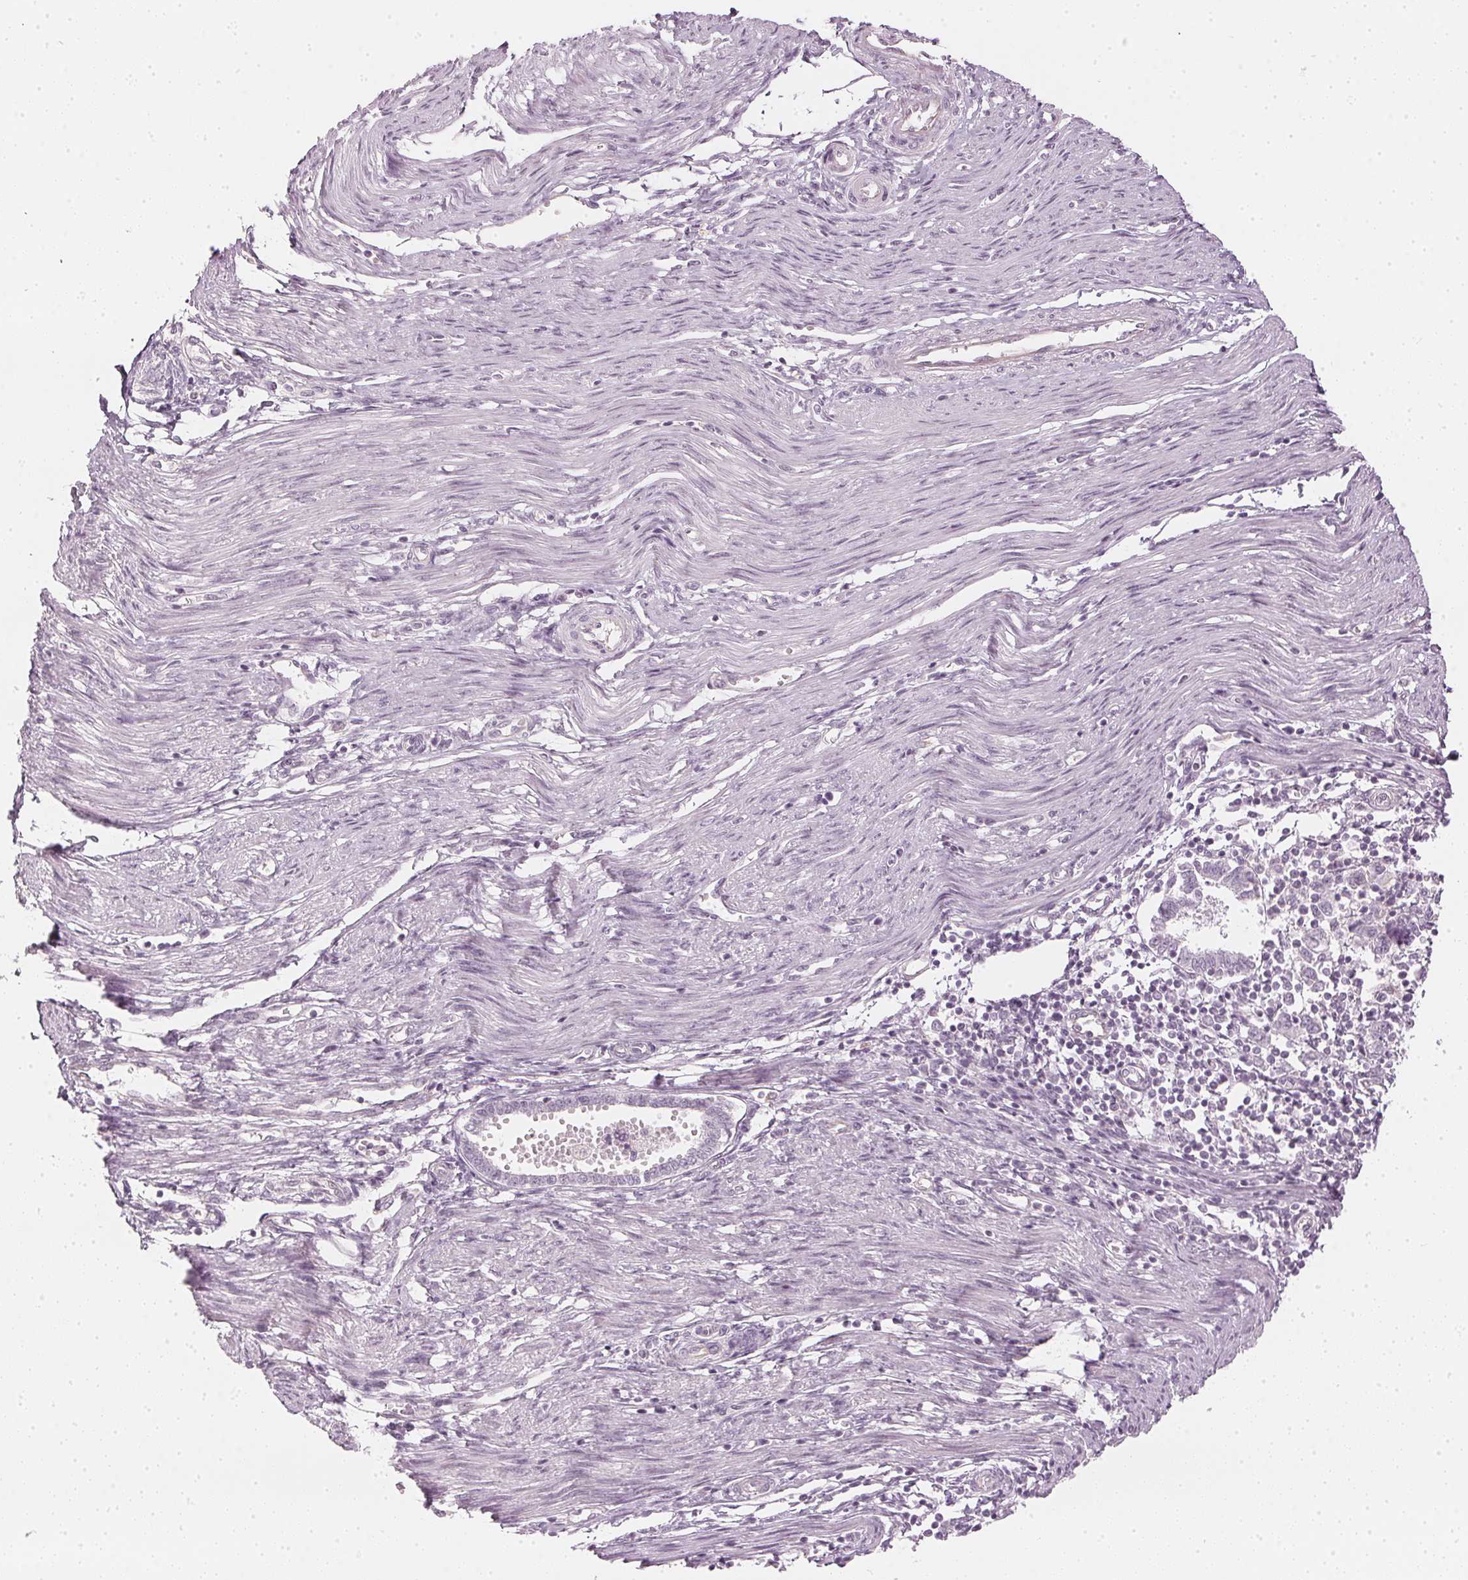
{"staining": {"intensity": "negative", "quantity": "none", "location": "none"}, "tissue": "endometrial cancer", "cell_type": "Tumor cells", "image_type": "cancer", "snomed": [{"axis": "morphology", "description": "Adenocarcinoma, NOS"}, {"axis": "topography", "description": "Endometrium"}], "caption": "A histopathology image of human endometrial cancer (adenocarcinoma) is negative for staining in tumor cells.", "gene": "APLP1", "patient": {"sex": "female", "age": 43}}